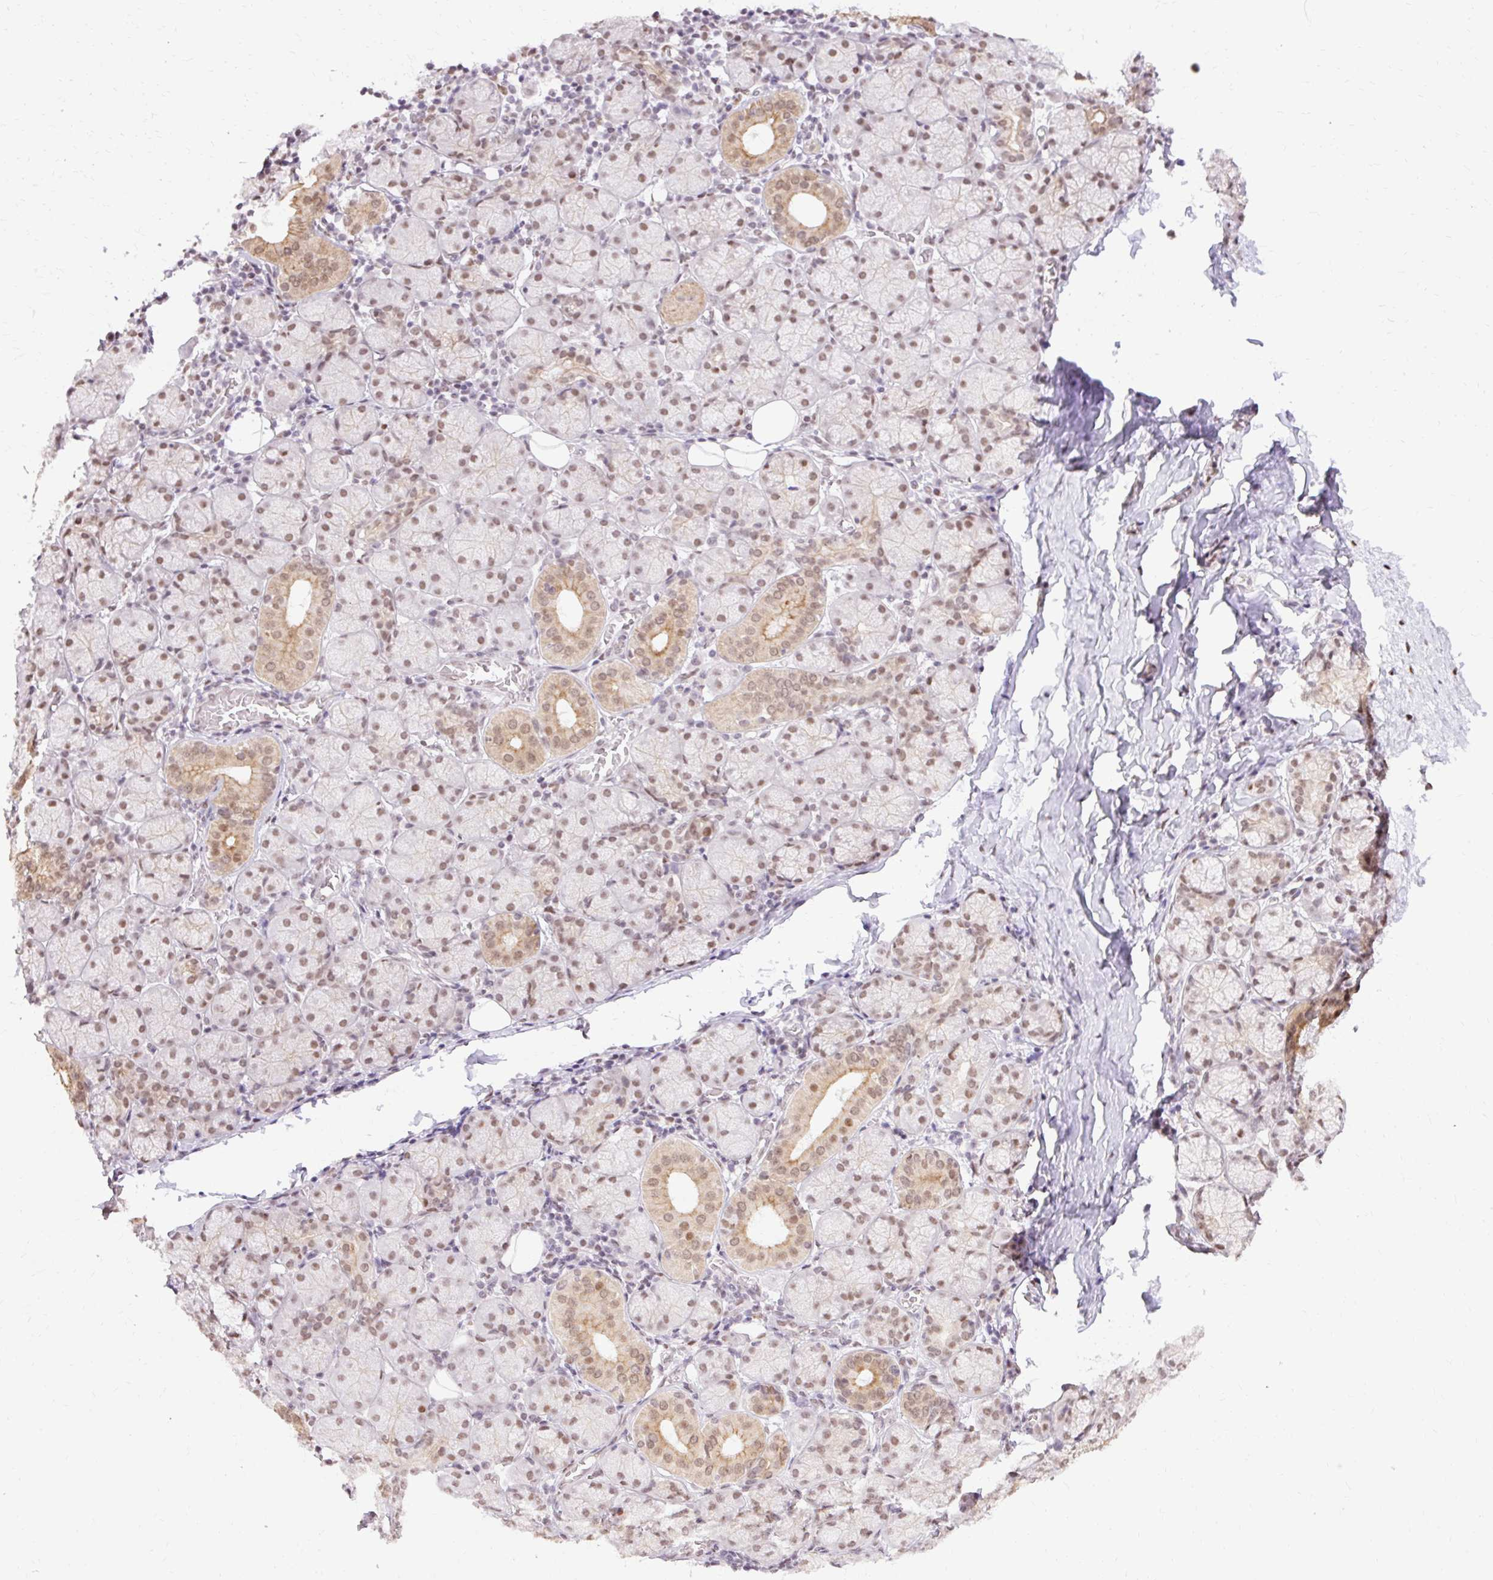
{"staining": {"intensity": "moderate", "quantity": ">75%", "location": "cytoplasmic/membranous,nuclear"}, "tissue": "salivary gland", "cell_type": "Glandular cells", "image_type": "normal", "snomed": [{"axis": "morphology", "description": "Normal tissue, NOS"}, {"axis": "topography", "description": "Salivary gland"}], "caption": "This is a histology image of IHC staining of normal salivary gland, which shows moderate positivity in the cytoplasmic/membranous,nuclear of glandular cells.", "gene": "ENSG00000261832", "patient": {"sex": "female", "age": 24}}